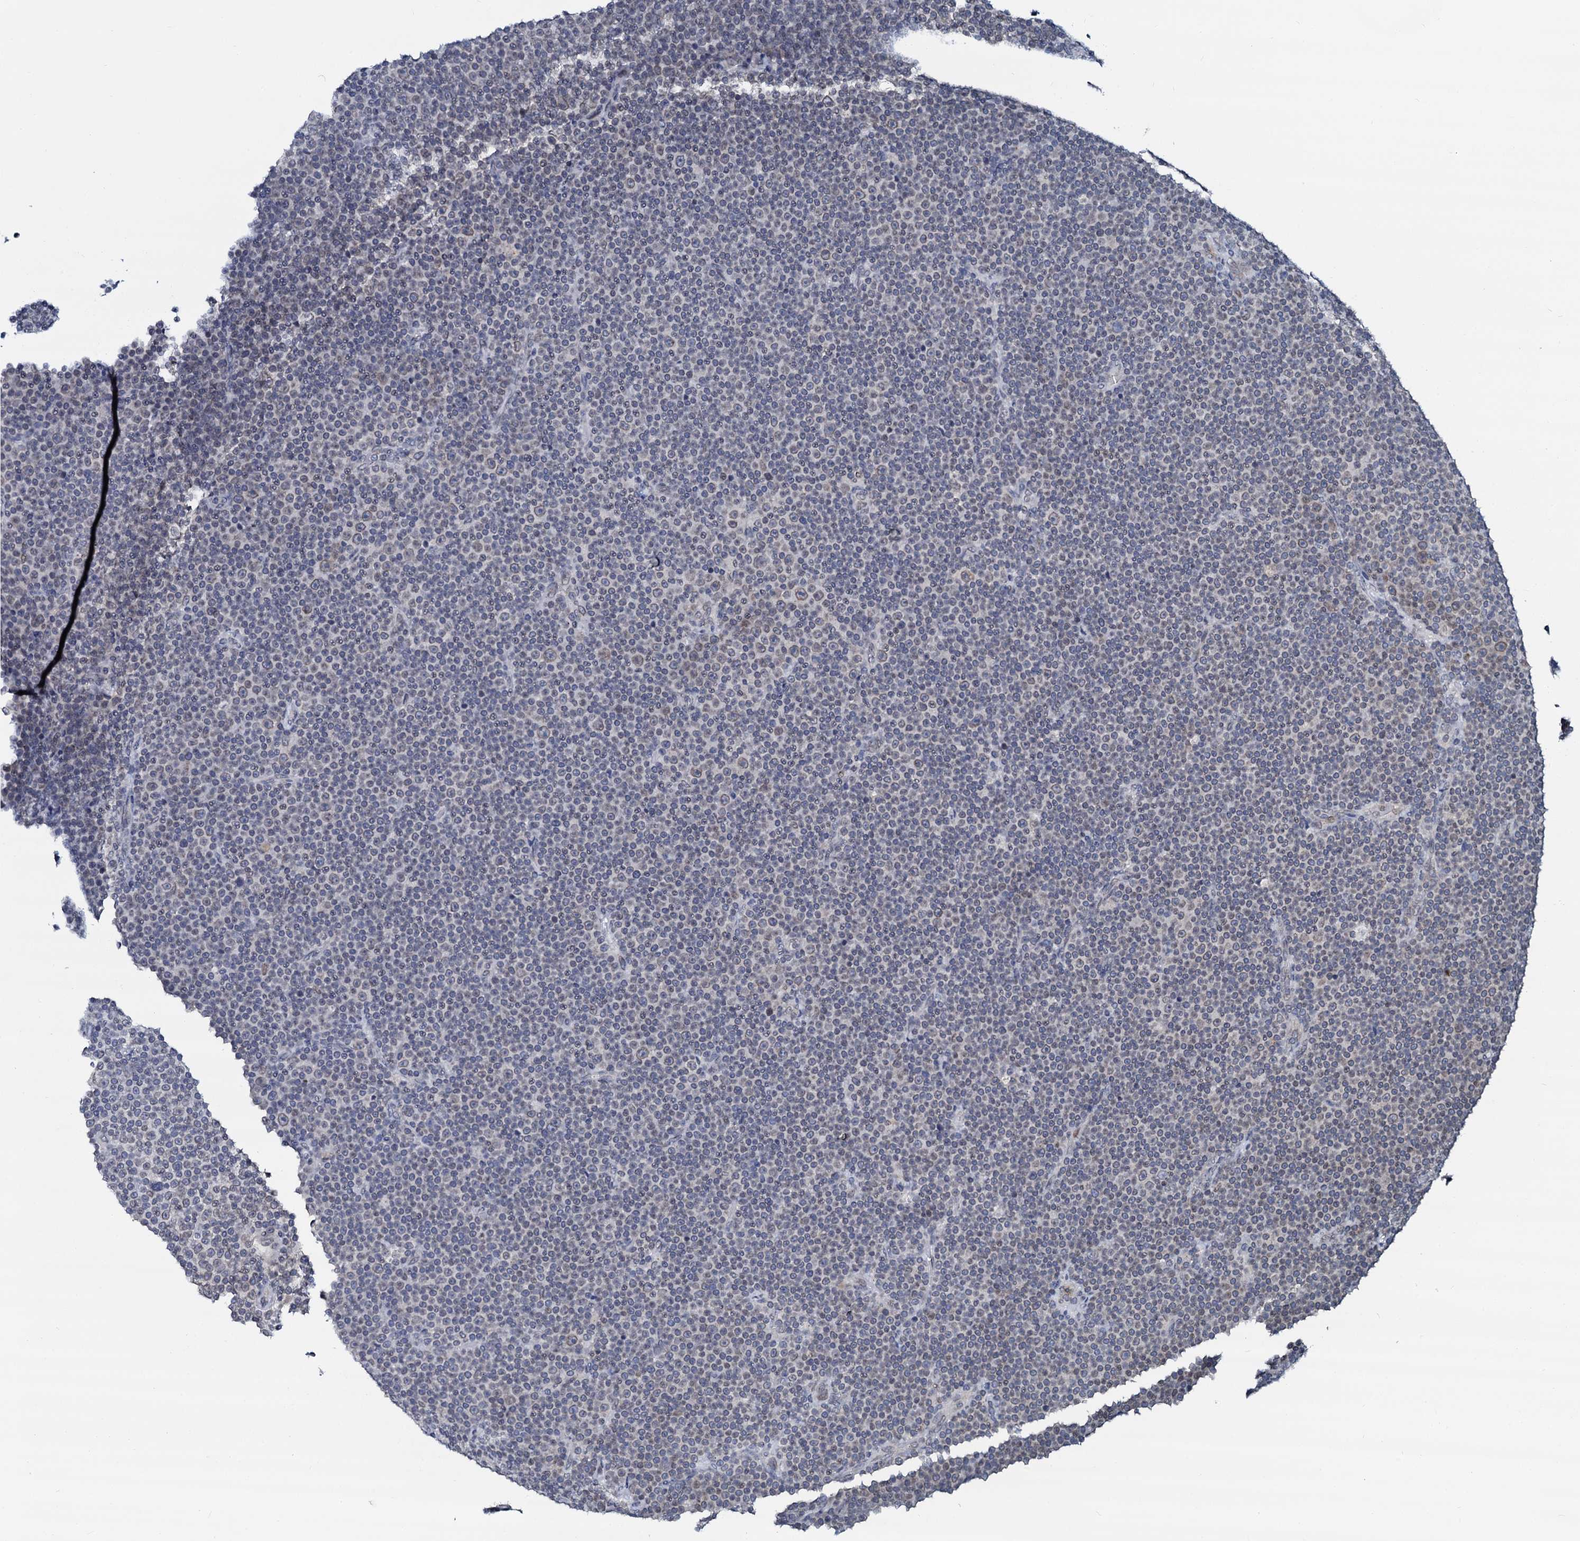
{"staining": {"intensity": "weak", "quantity": "<25%", "location": "cytoplasmic/membranous,nuclear"}, "tissue": "lymphoma", "cell_type": "Tumor cells", "image_type": "cancer", "snomed": [{"axis": "morphology", "description": "Malignant lymphoma, non-Hodgkin's type, Low grade"}, {"axis": "topography", "description": "Lymph node"}], "caption": "Immunohistochemistry (IHC) histopathology image of neoplastic tissue: lymphoma stained with DAB (3,3'-diaminobenzidine) reveals no significant protein positivity in tumor cells.", "gene": "SNTA1", "patient": {"sex": "female", "age": 67}}